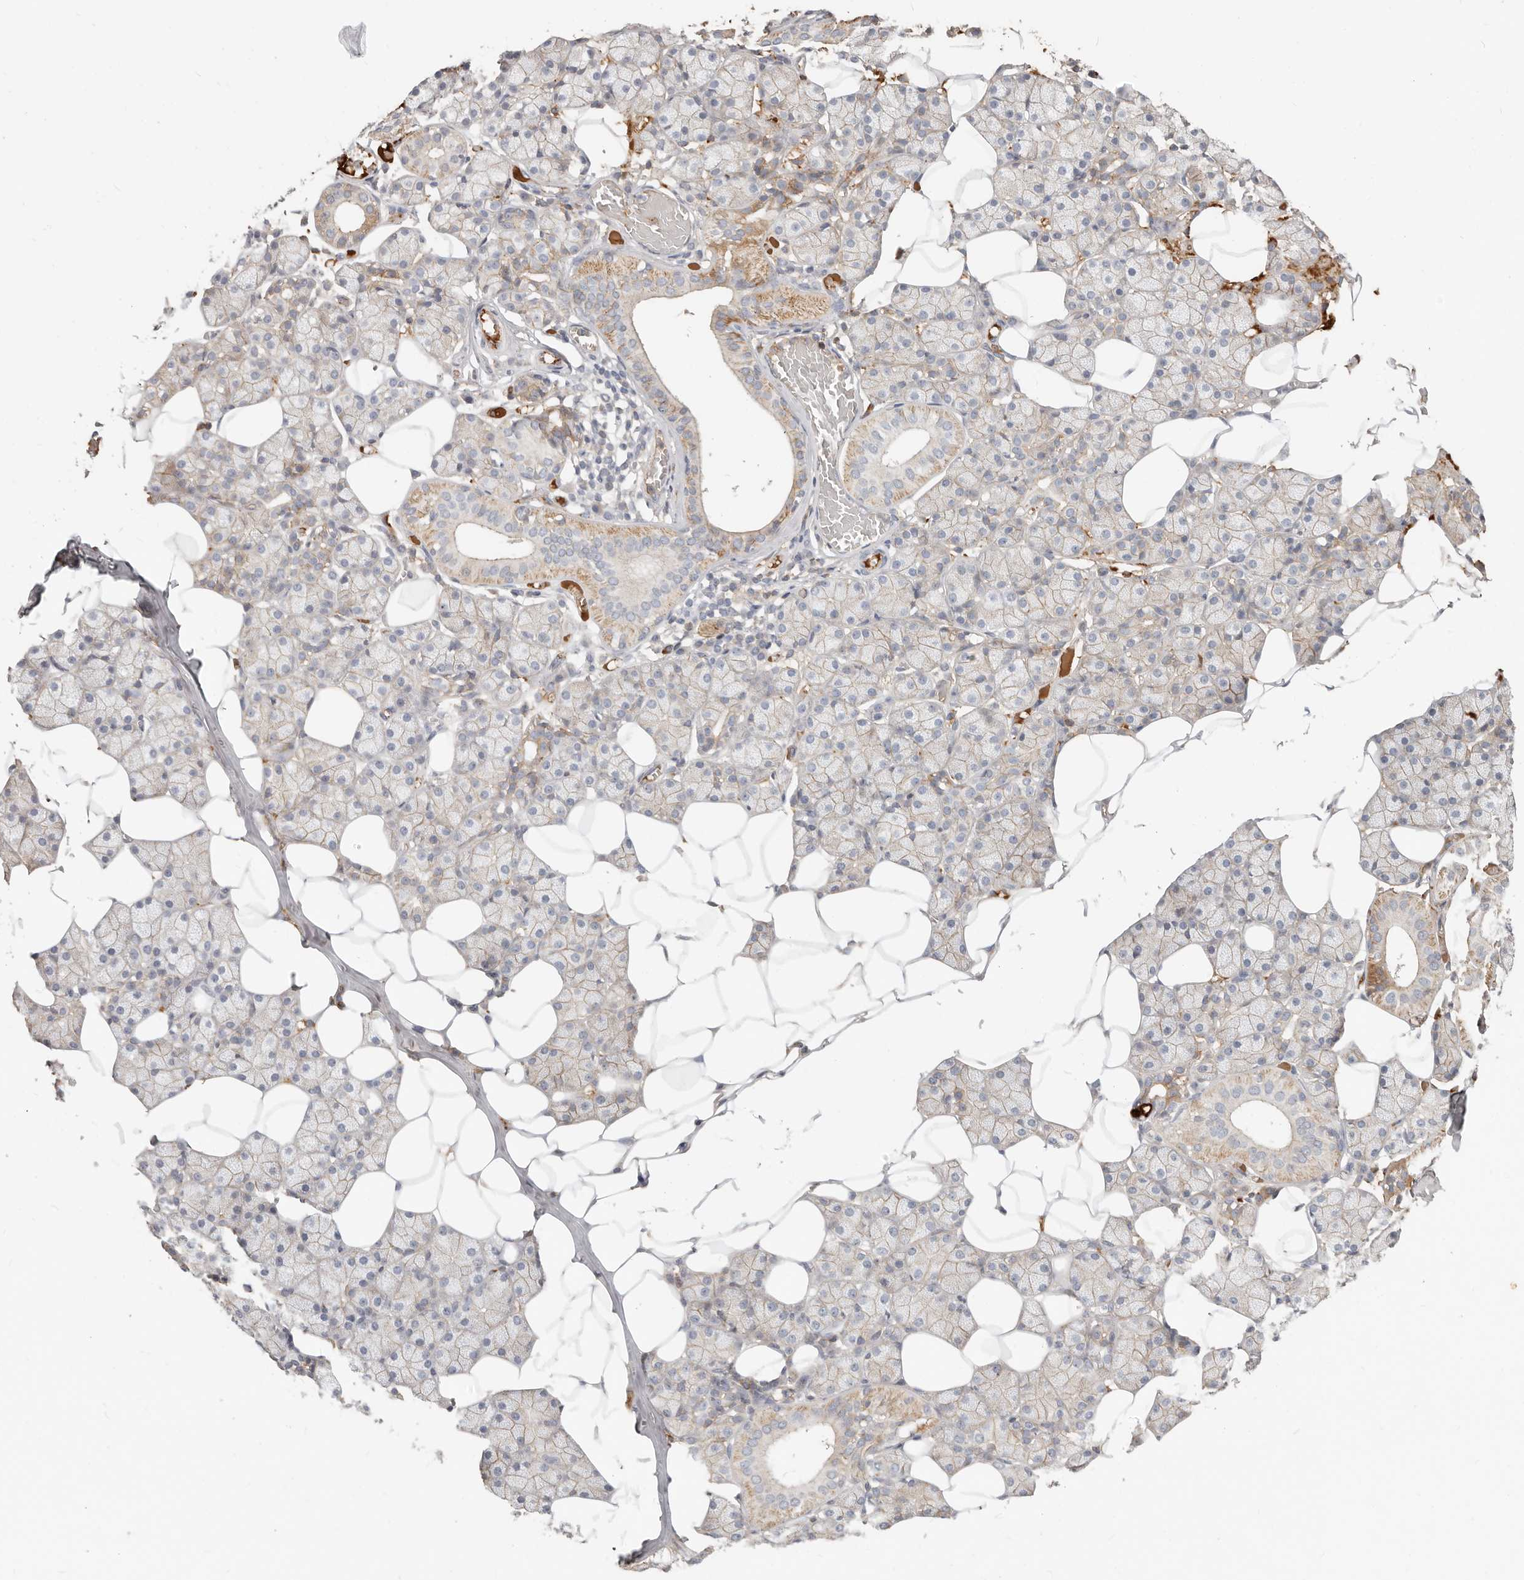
{"staining": {"intensity": "moderate", "quantity": ">75%", "location": "cytoplasmic/membranous"}, "tissue": "salivary gland", "cell_type": "Glandular cells", "image_type": "normal", "snomed": [{"axis": "morphology", "description": "Normal tissue, NOS"}, {"axis": "topography", "description": "Salivary gland"}], "caption": "Salivary gland stained with immunohistochemistry (IHC) reveals moderate cytoplasmic/membranous expression in approximately >75% of glandular cells.", "gene": "MTFR2", "patient": {"sex": "female", "age": 33}}